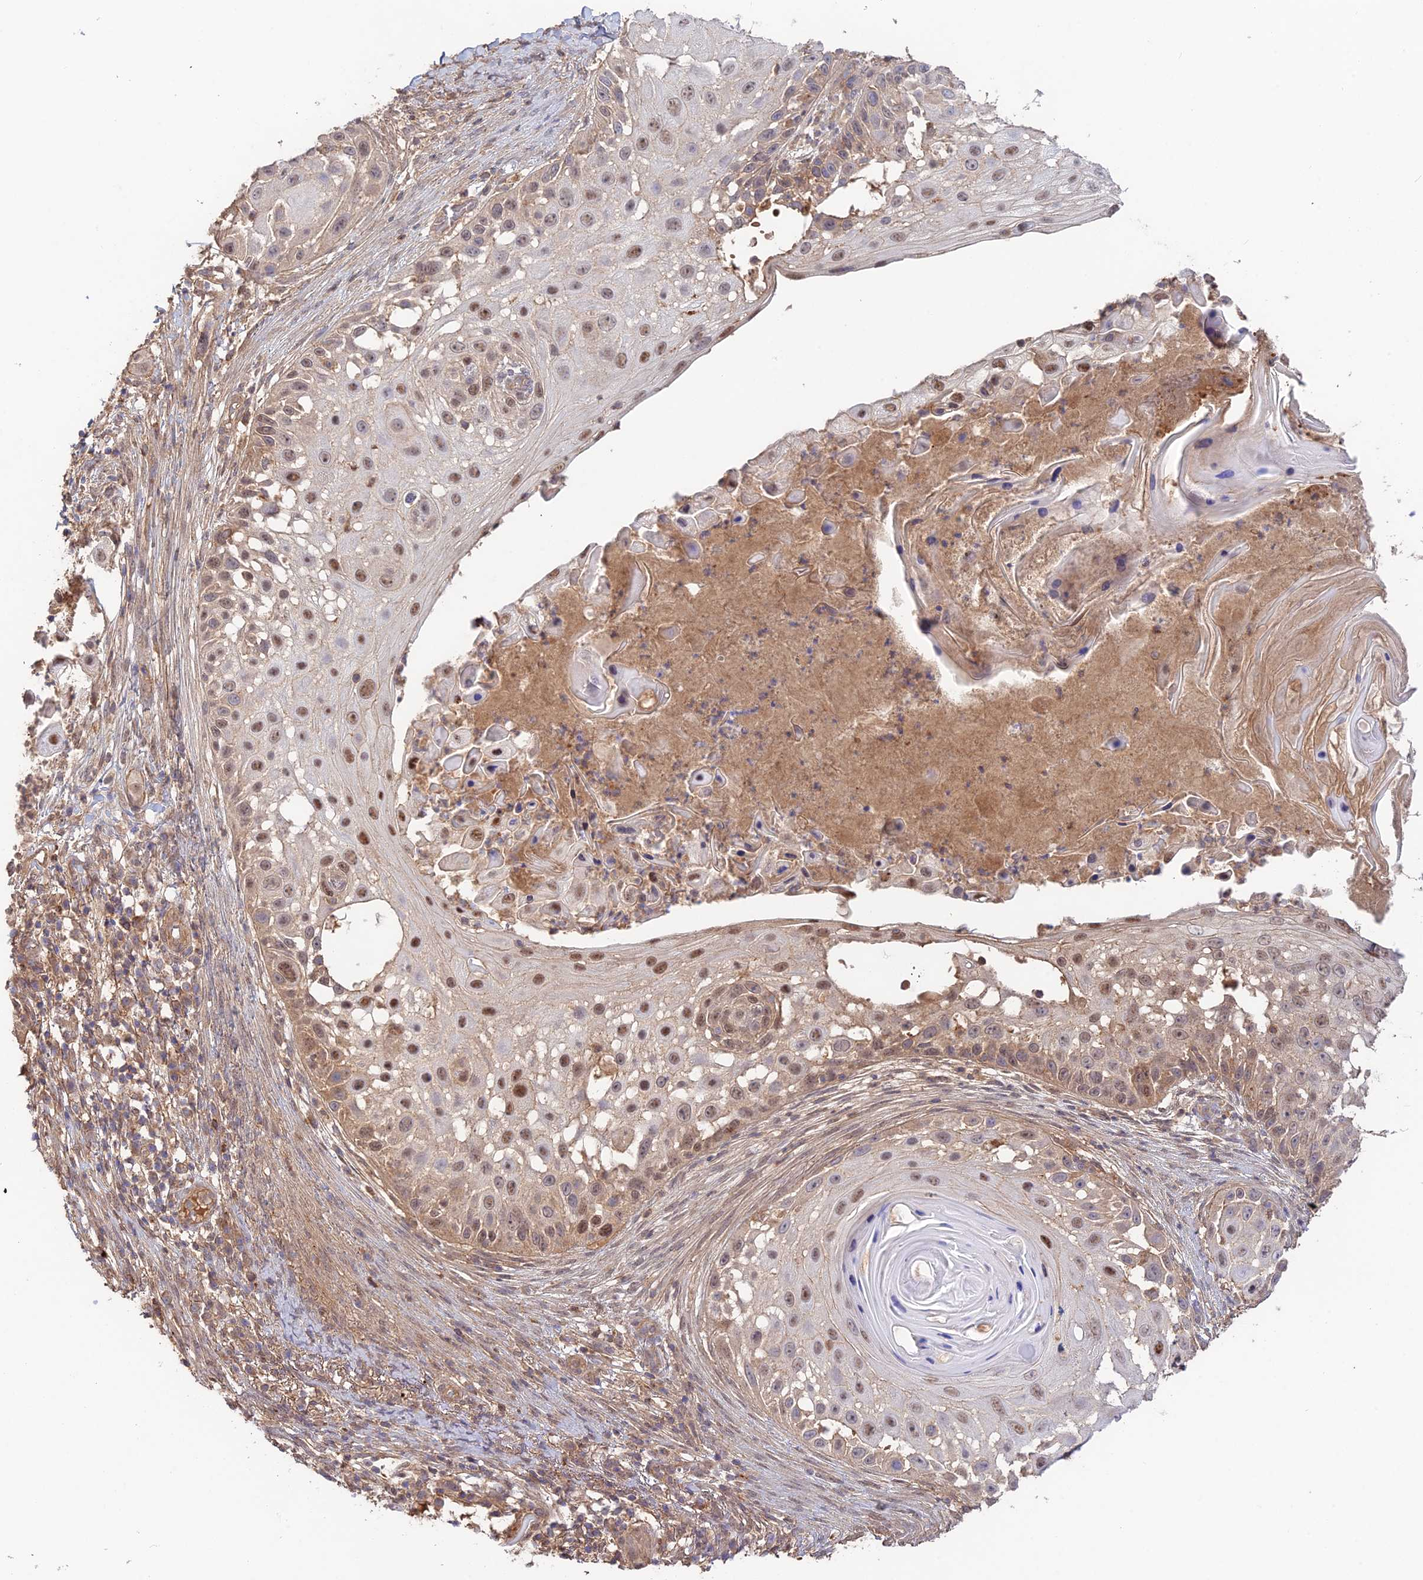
{"staining": {"intensity": "moderate", "quantity": "25%-75%", "location": "nuclear"}, "tissue": "skin cancer", "cell_type": "Tumor cells", "image_type": "cancer", "snomed": [{"axis": "morphology", "description": "Squamous cell carcinoma, NOS"}, {"axis": "topography", "description": "Skin"}], "caption": "IHC staining of skin cancer, which reveals medium levels of moderate nuclear expression in about 25%-75% of tumor cells indicating moderate nuclear protein staining. The staining was performed using DAB (brown) for protein detection and nuclei were counterstained in hematoxylin (blue).", "gene": "CLCF1", "patient": {"sex": "female", "age": 44}}